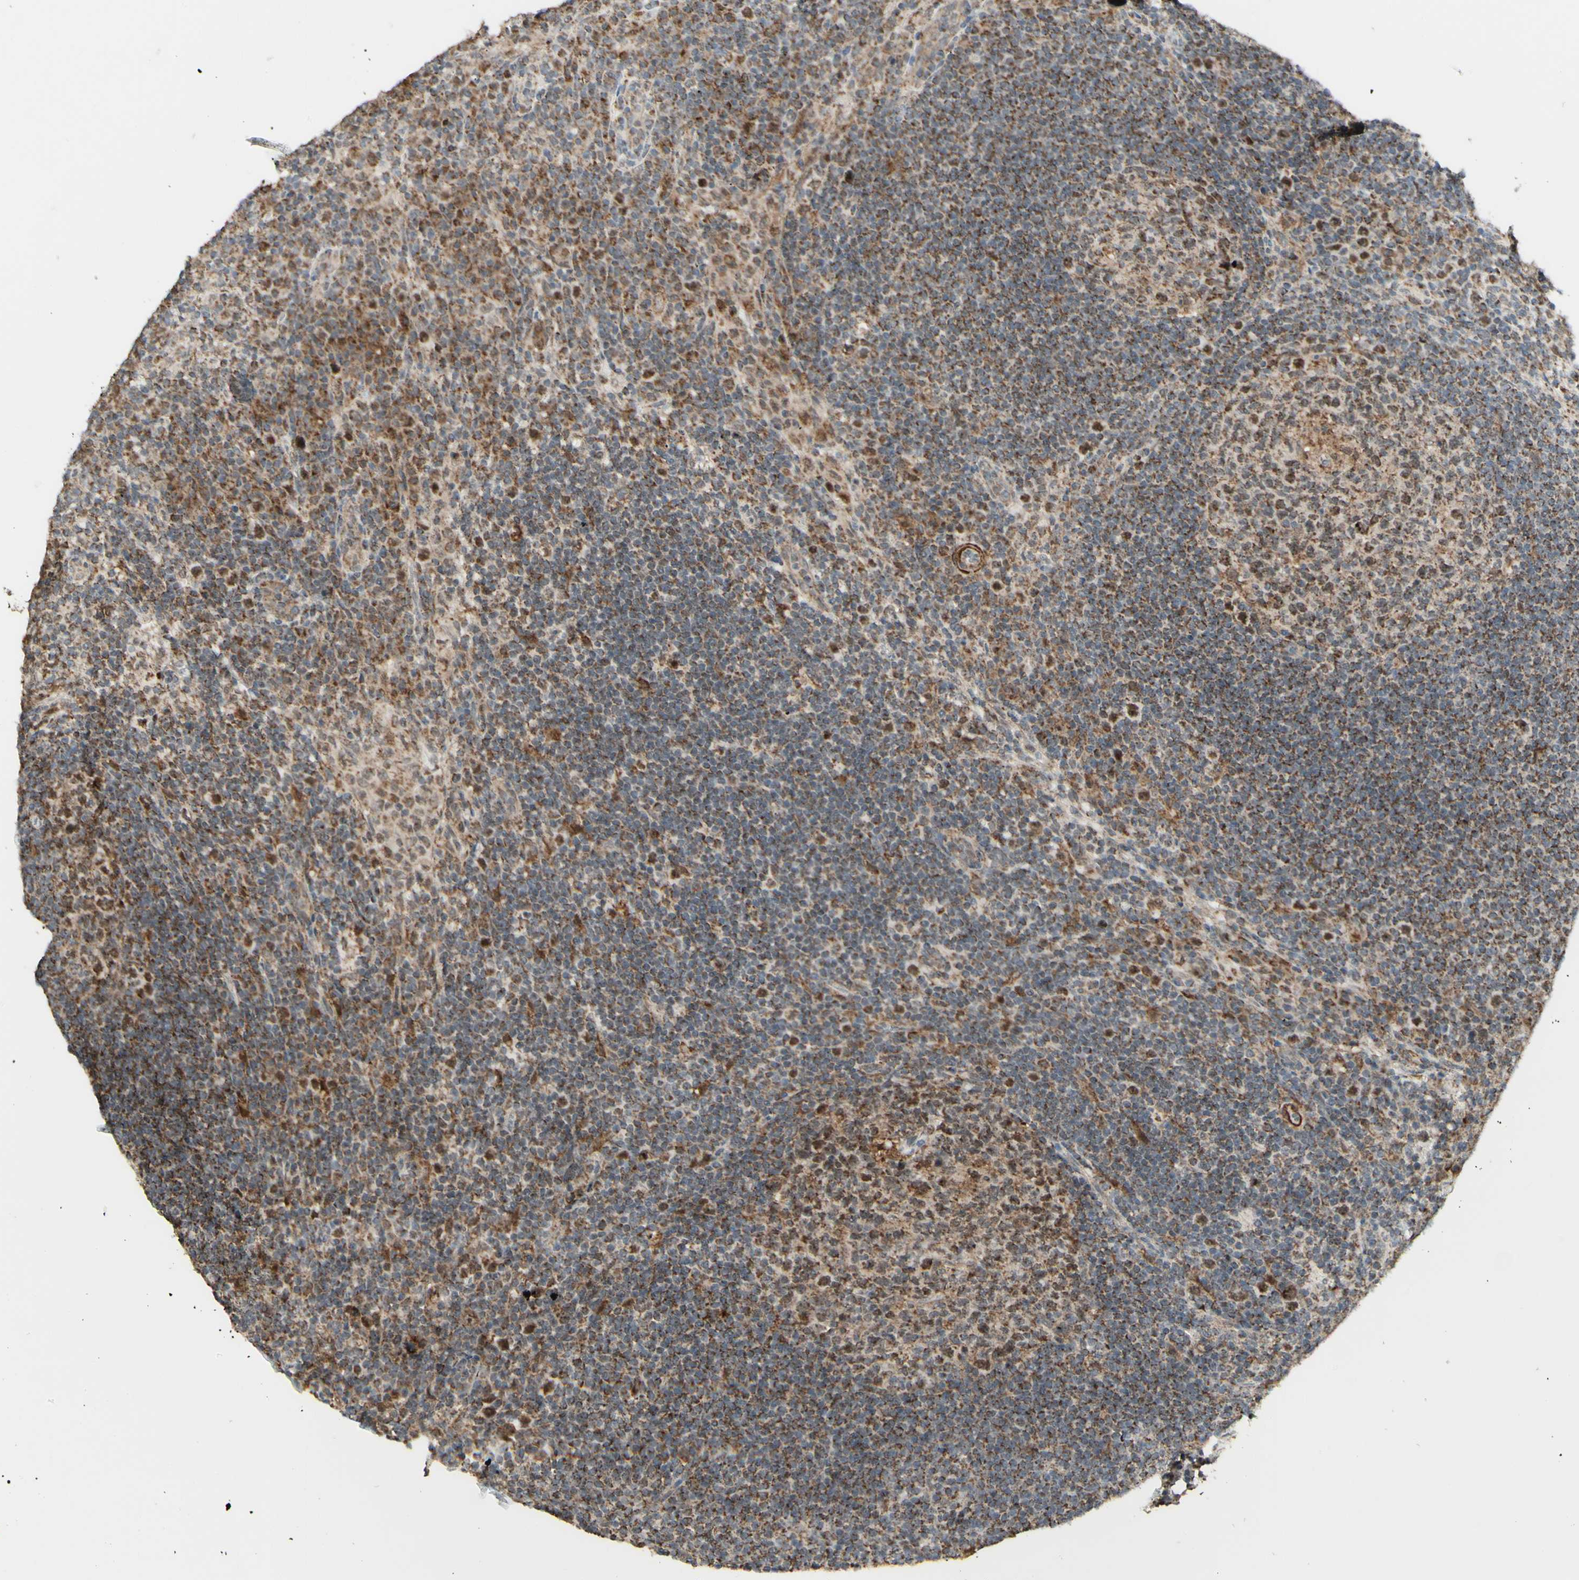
{"staining": {"intensity": "moderate", "quantity": ">75%", "location": "cytoplasmic/membranous"}, "tissue": "lymph node", "cell_type": "Germinal center cells", "image_type": "normal", "snomed": [{"axis": "morphology", "description": "Normal tissue, NOS"}, {"axis": "topography", "description": "Lymph node"}], "caption": "This is a micrograph of immunohistochemistry staining of benign lymph node, which shows moderate staining in the cytoplasmic/membranous of germinal center cells.", "gene": "DHRS3", "patient": {"sex": "female", "age": 53}}